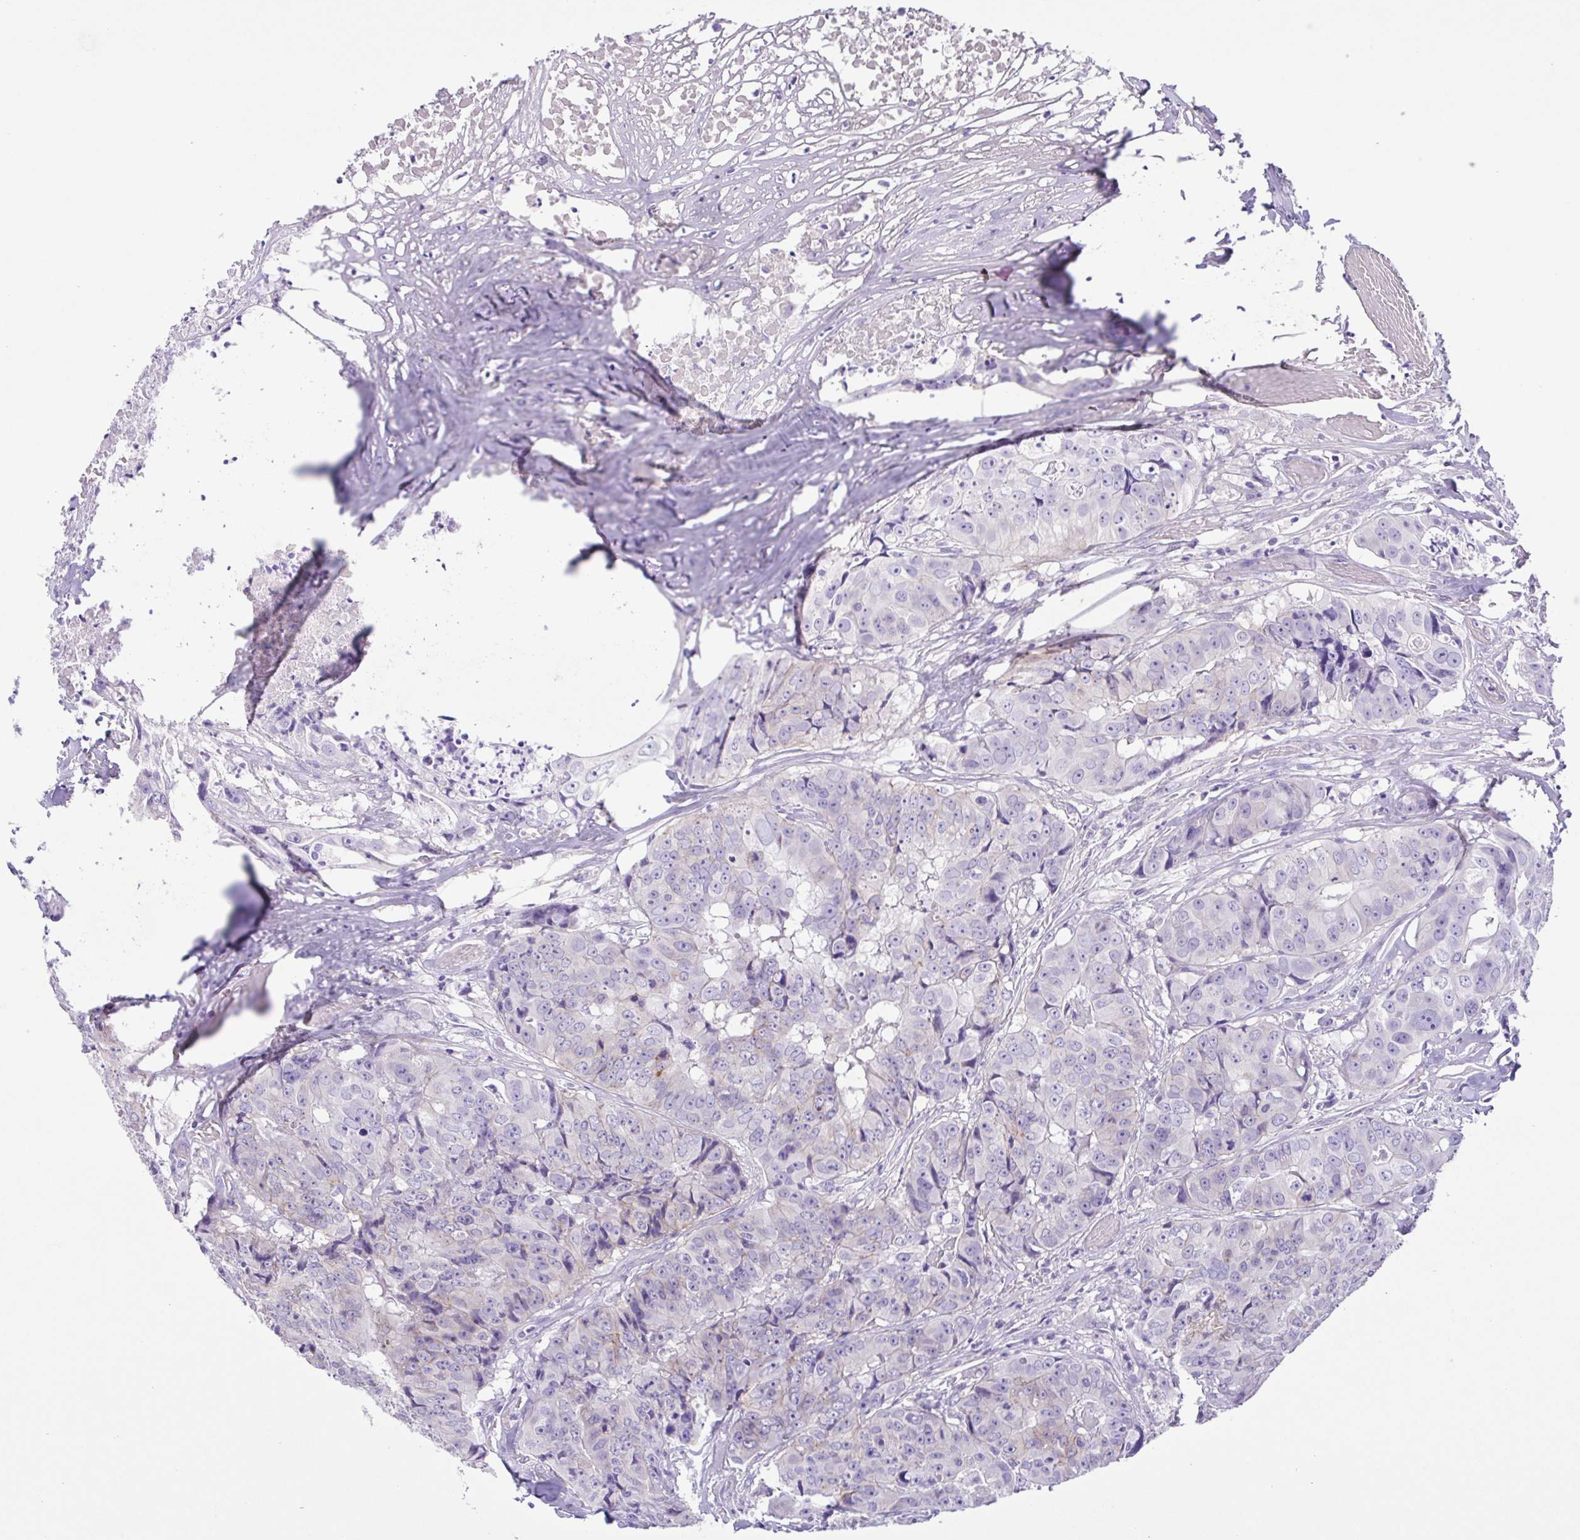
{"staining": {"intensity": "negative", "quantity": "none", "location": "none"}, "tissue": "colorectal cancer", "cell_type": "Tumor cells", "image_type": "cancer", "snomed": [{"axis": "morphology", "description": "Adenocarcinoma, NOS"}, {"axis": "topography", "description": "Rectum"}], "caption": "Immunohistochemistry (IHC) micrograph of colorectal cancer (adenocarcinoma) stained for a protein (brown), which displays no positivity in tumor cells.", "gene": "ISM2", "patient": {"sex": "female", "age": 62}}